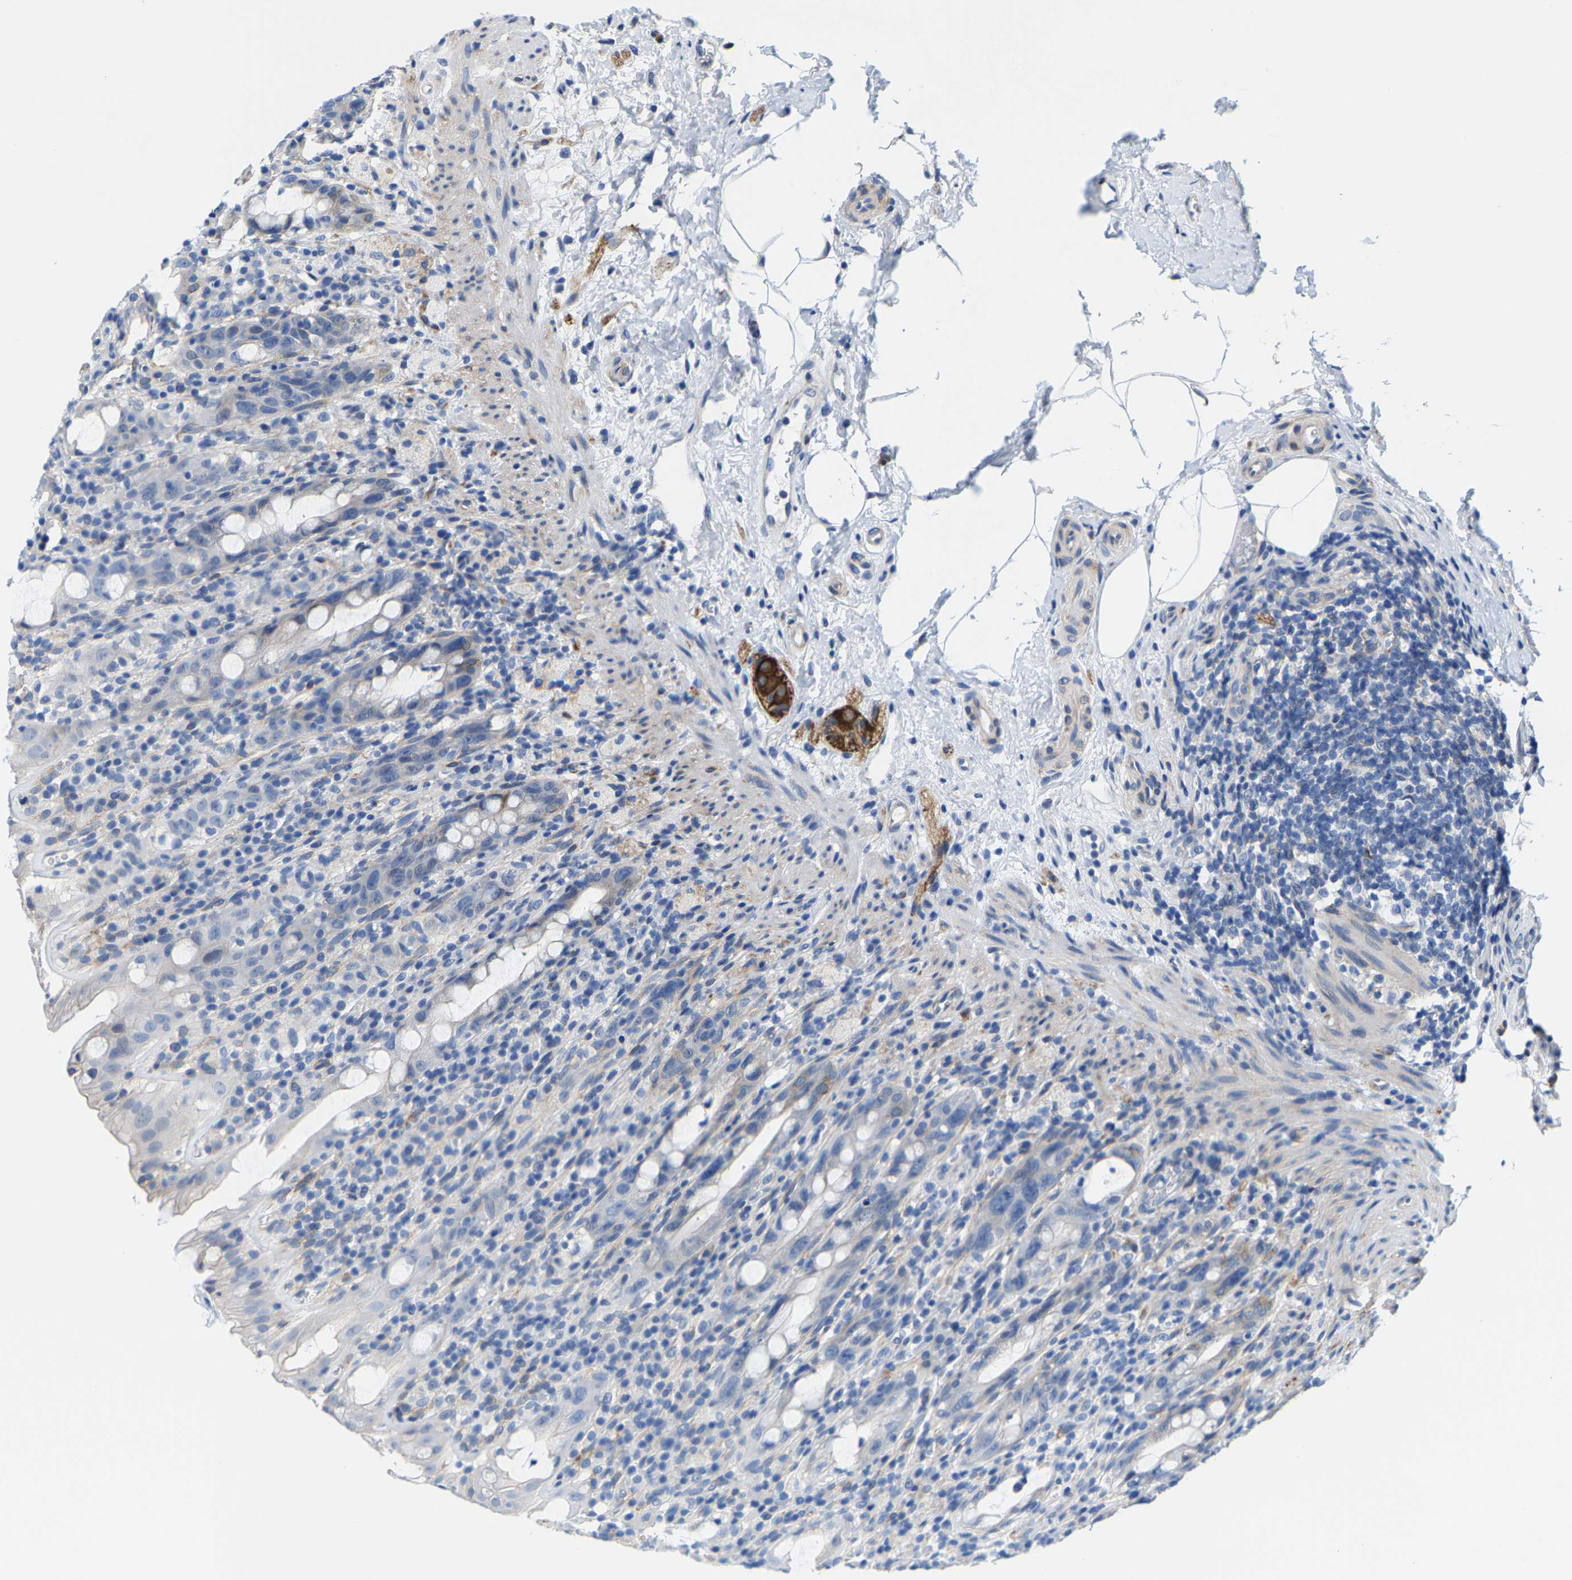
{"staining": {"intensity": "negative", "quantity": "none", "location": "none"}, "tissue": "rectum", "cell_type": "Glandular cells", "image_type": "normal", "snomed": [{"axis": "morphology", "description": "Normal tissue, NOS"}, {"axis": "topography", "description": "Rectum"}], "caption": "High power microscopy image of an IHC micrograph of unremarkable rectum, revealing no significant positivity in glandular cells.", "gene": "DSCAM", "patient": {"sex": "male", "age": 44}}